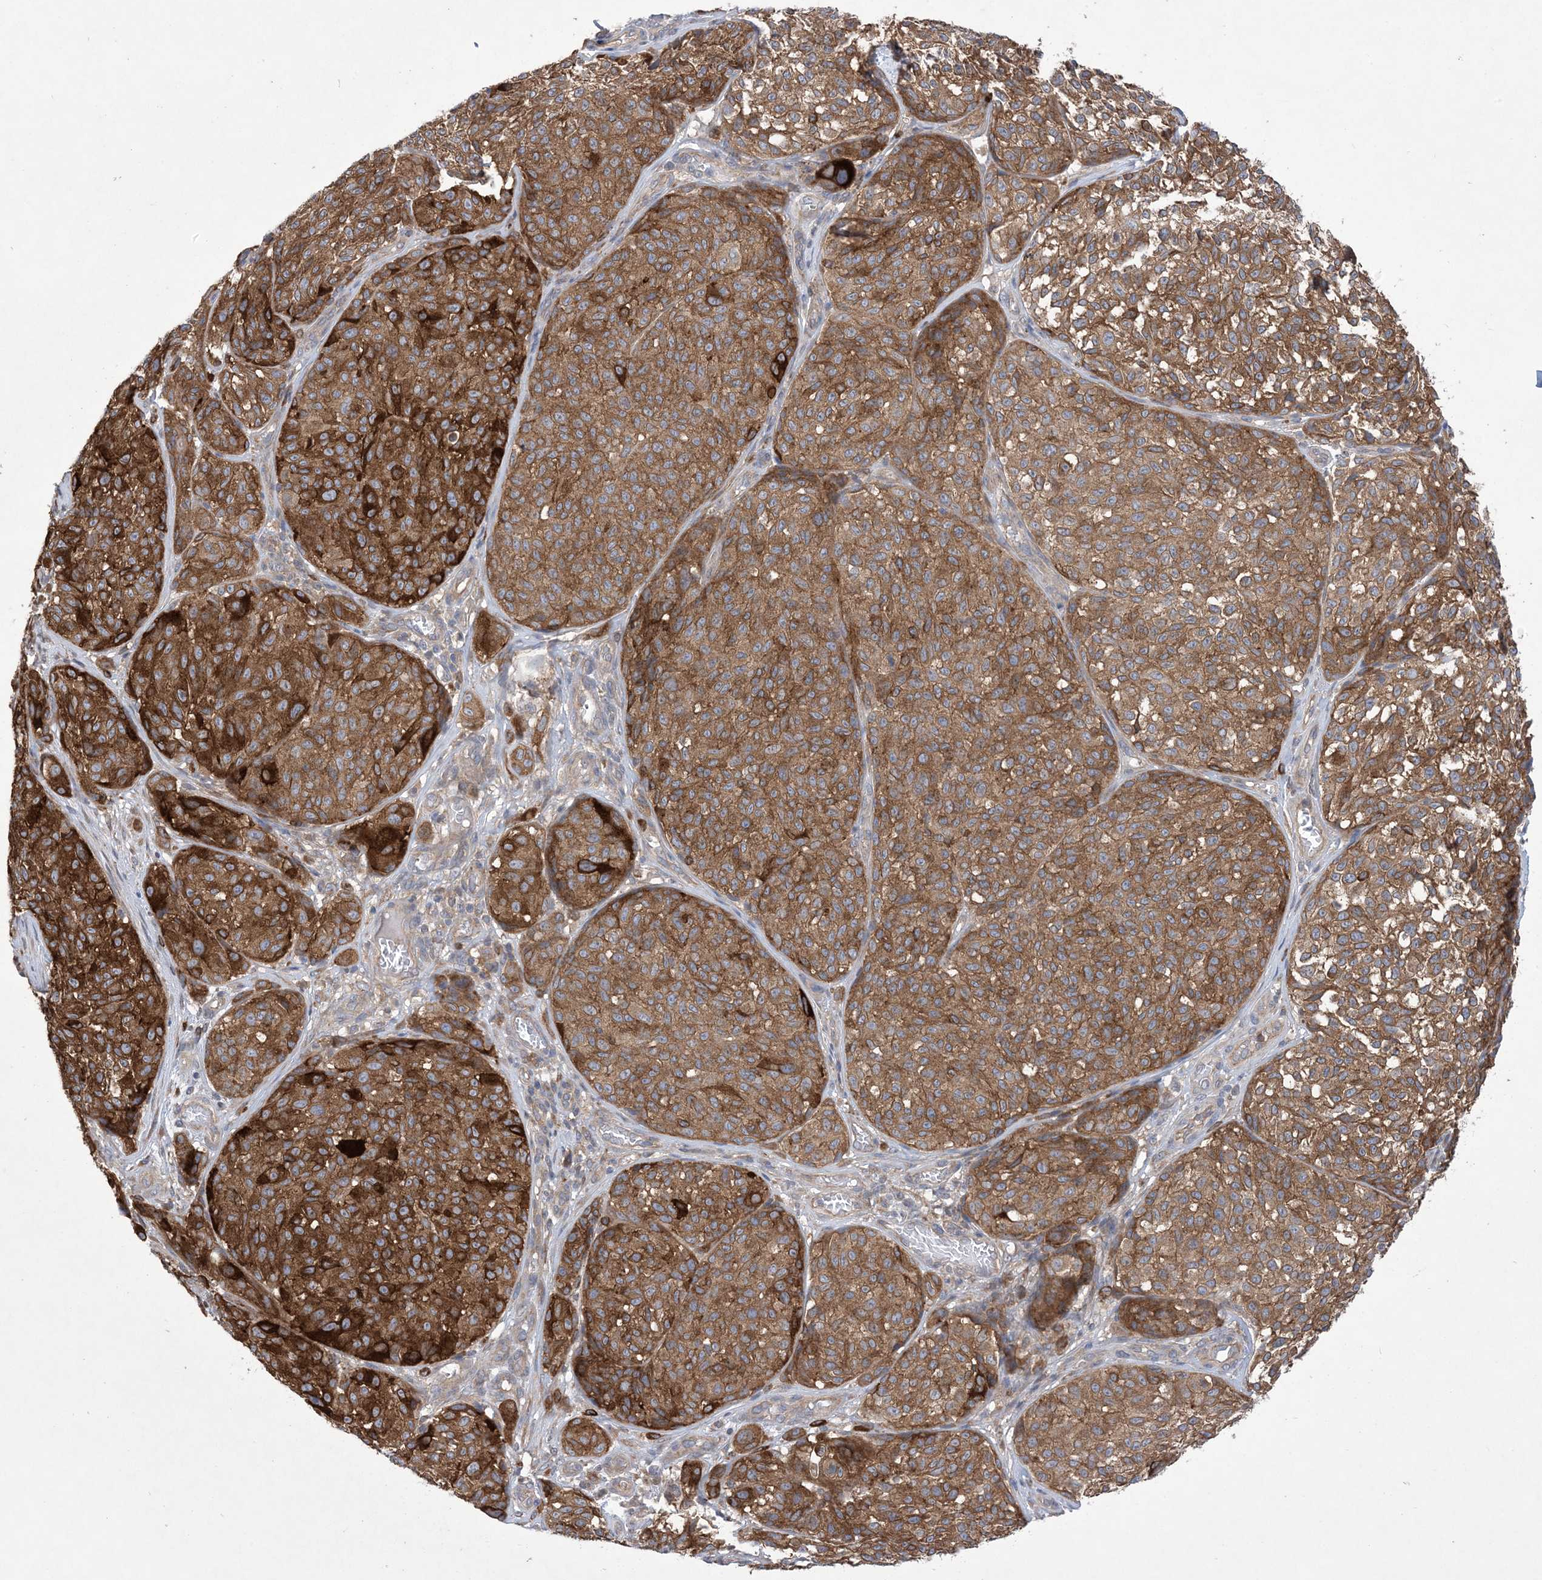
{"staining": {"intensity": "strong", "quantity": ">75%", "location": "cytoplasmic/membranous"}, "tissue": "melanoma", "cell_type": "Tumor cells", "image_type": "cancer", "snomed": [{"axis": "morphology", "description": "Malignant melanoma, NOS"}, {"axis": "topography", "description": "Skin"}], "caption": "Immunohistochemistry photomicrograph of melanoma stained for a protein (brown), which reveals high levels of strong cytoplasmic/membranous staining in approximately >75% of tumor cells.", "gene": "EHBP1", "patient": {"sex": "male", "age": 83}}